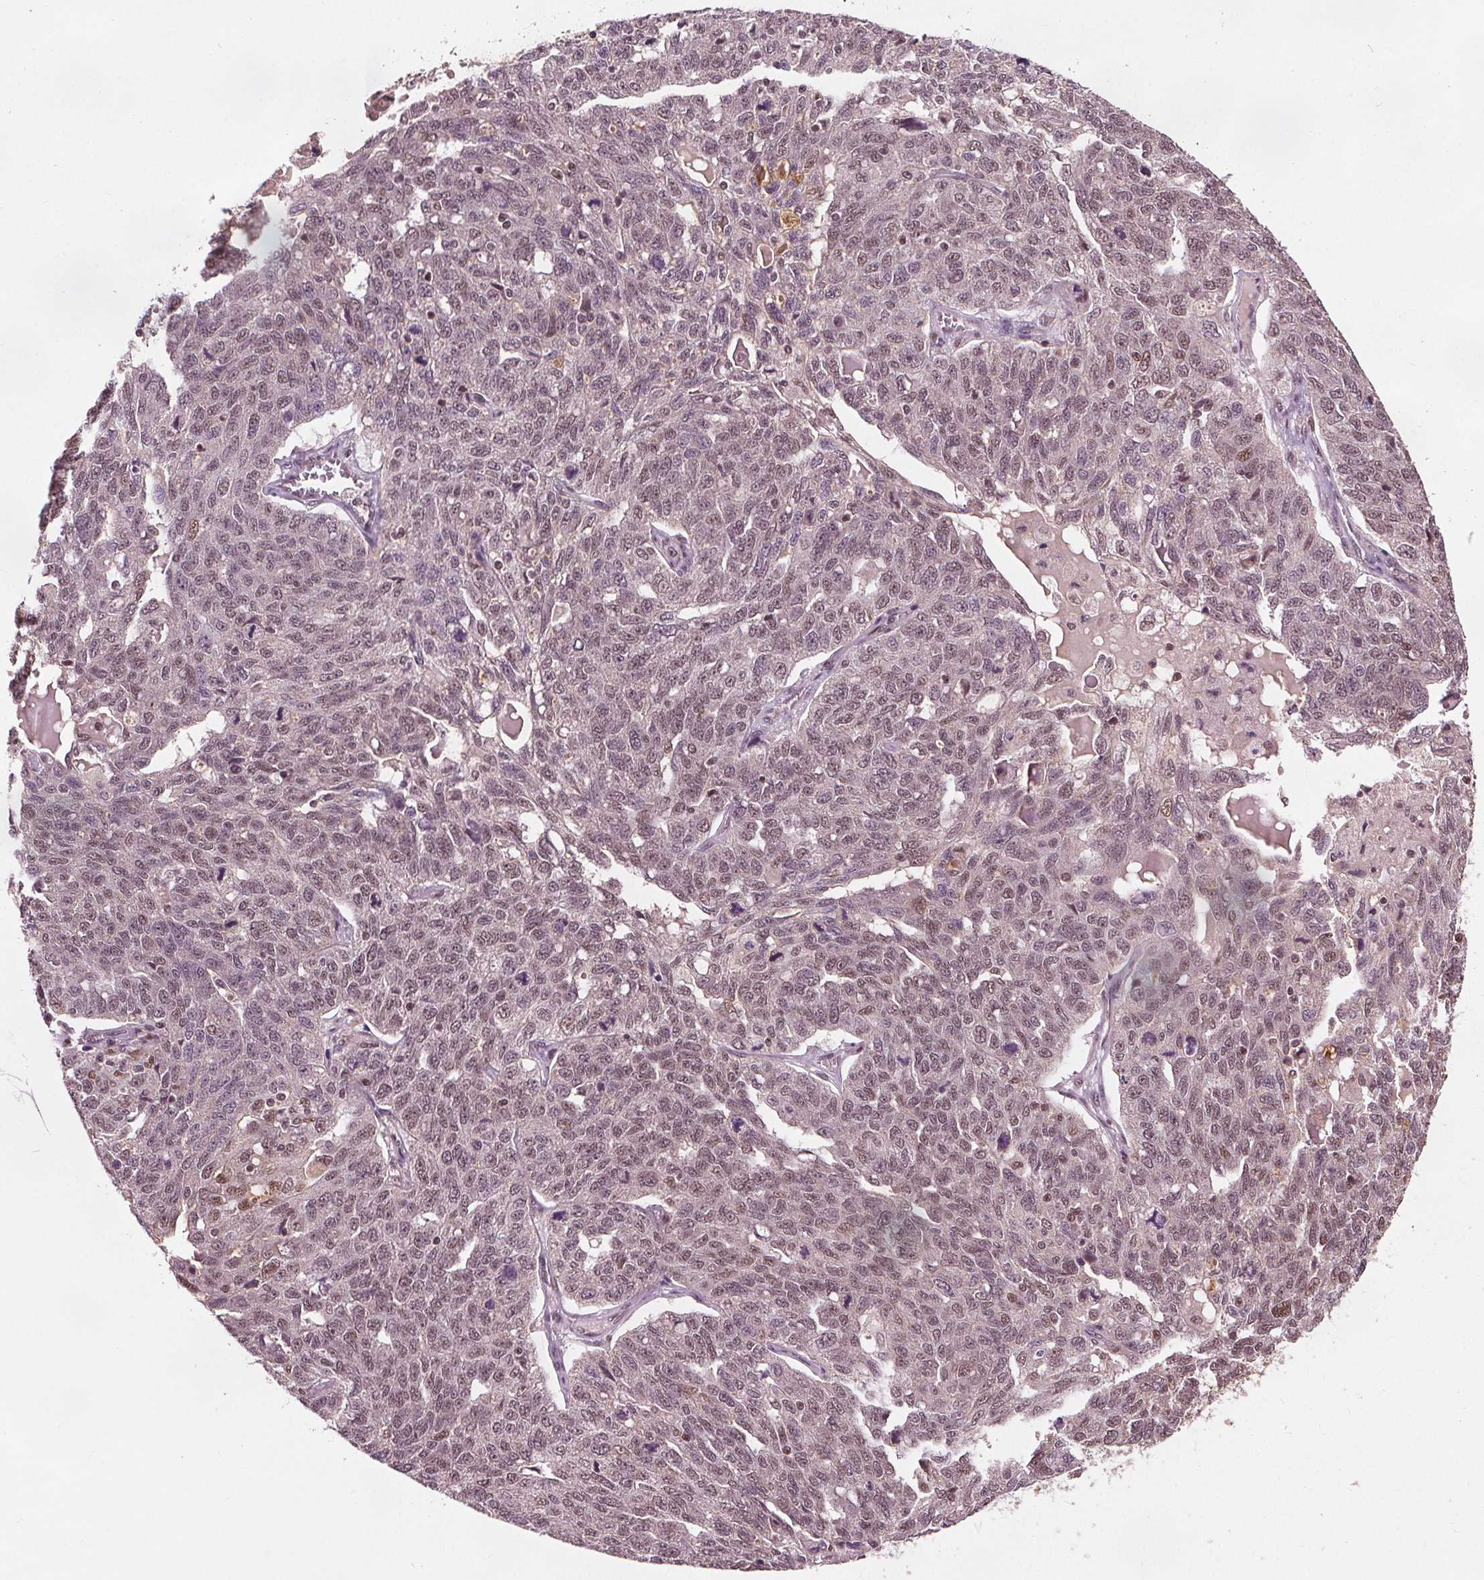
{"staining": {"intensity": "weak", "quantity": "25%-75%", "location": "nuclear"}, "tissue": "ovarian cancer", "cell_type": "Tumor cells", "image_type": "cancer", "snomed": [{"axis": "morphology", "description": "Cystadenocarcinoma, serous, NOS"}, {"axis": "topography", "description": "Ovary"}], "caption": "The photomicrograph exhibits a brown stain indicating the presence of a protein in the nuclear of tumor cells in ovarian serous cystadenocarcinoma.", "gene": "DDX11", "patient": {"sex": "female", "age": 71}}